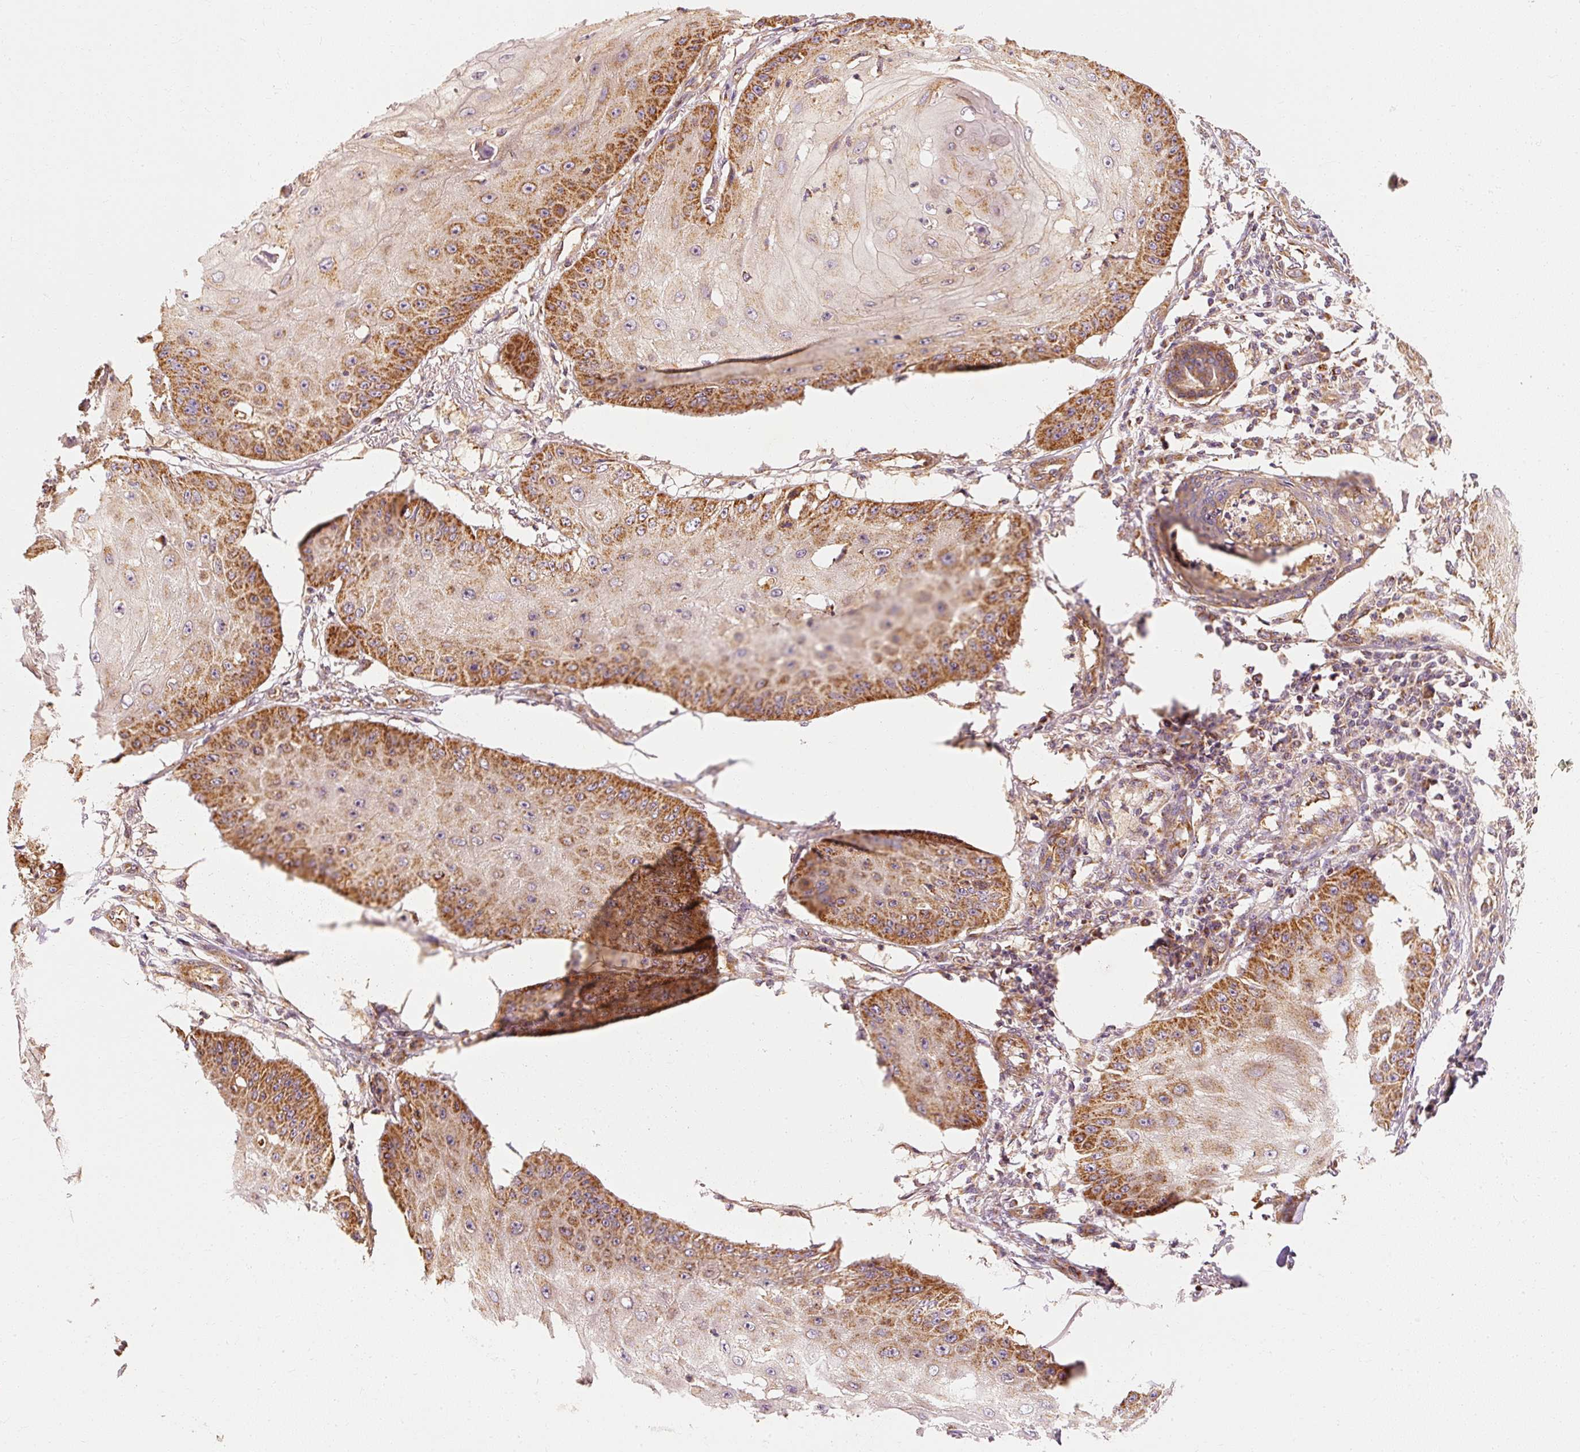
{"staining": {"intensity": "strong", "quantity": ">75%", "location": "cytoplasmic/membranous"}, "tissue": "skin cancer", "cell_type": "Tumor cells", "image_type": "cancer", "snomed": [{"axis": "morphology", "description": "Squamous cell carcinoma, NOS"}, {"axis": "topography", "description": "Skin"}], "caption": "Immunohistochemical staining of human skin squamous cell carcinoma displays high levels of strong cytoplasmic/membranous staining in about >75% of tumor cells.", "gene": "TOMM40", "patient": {"sex": "male", "age": 70}}